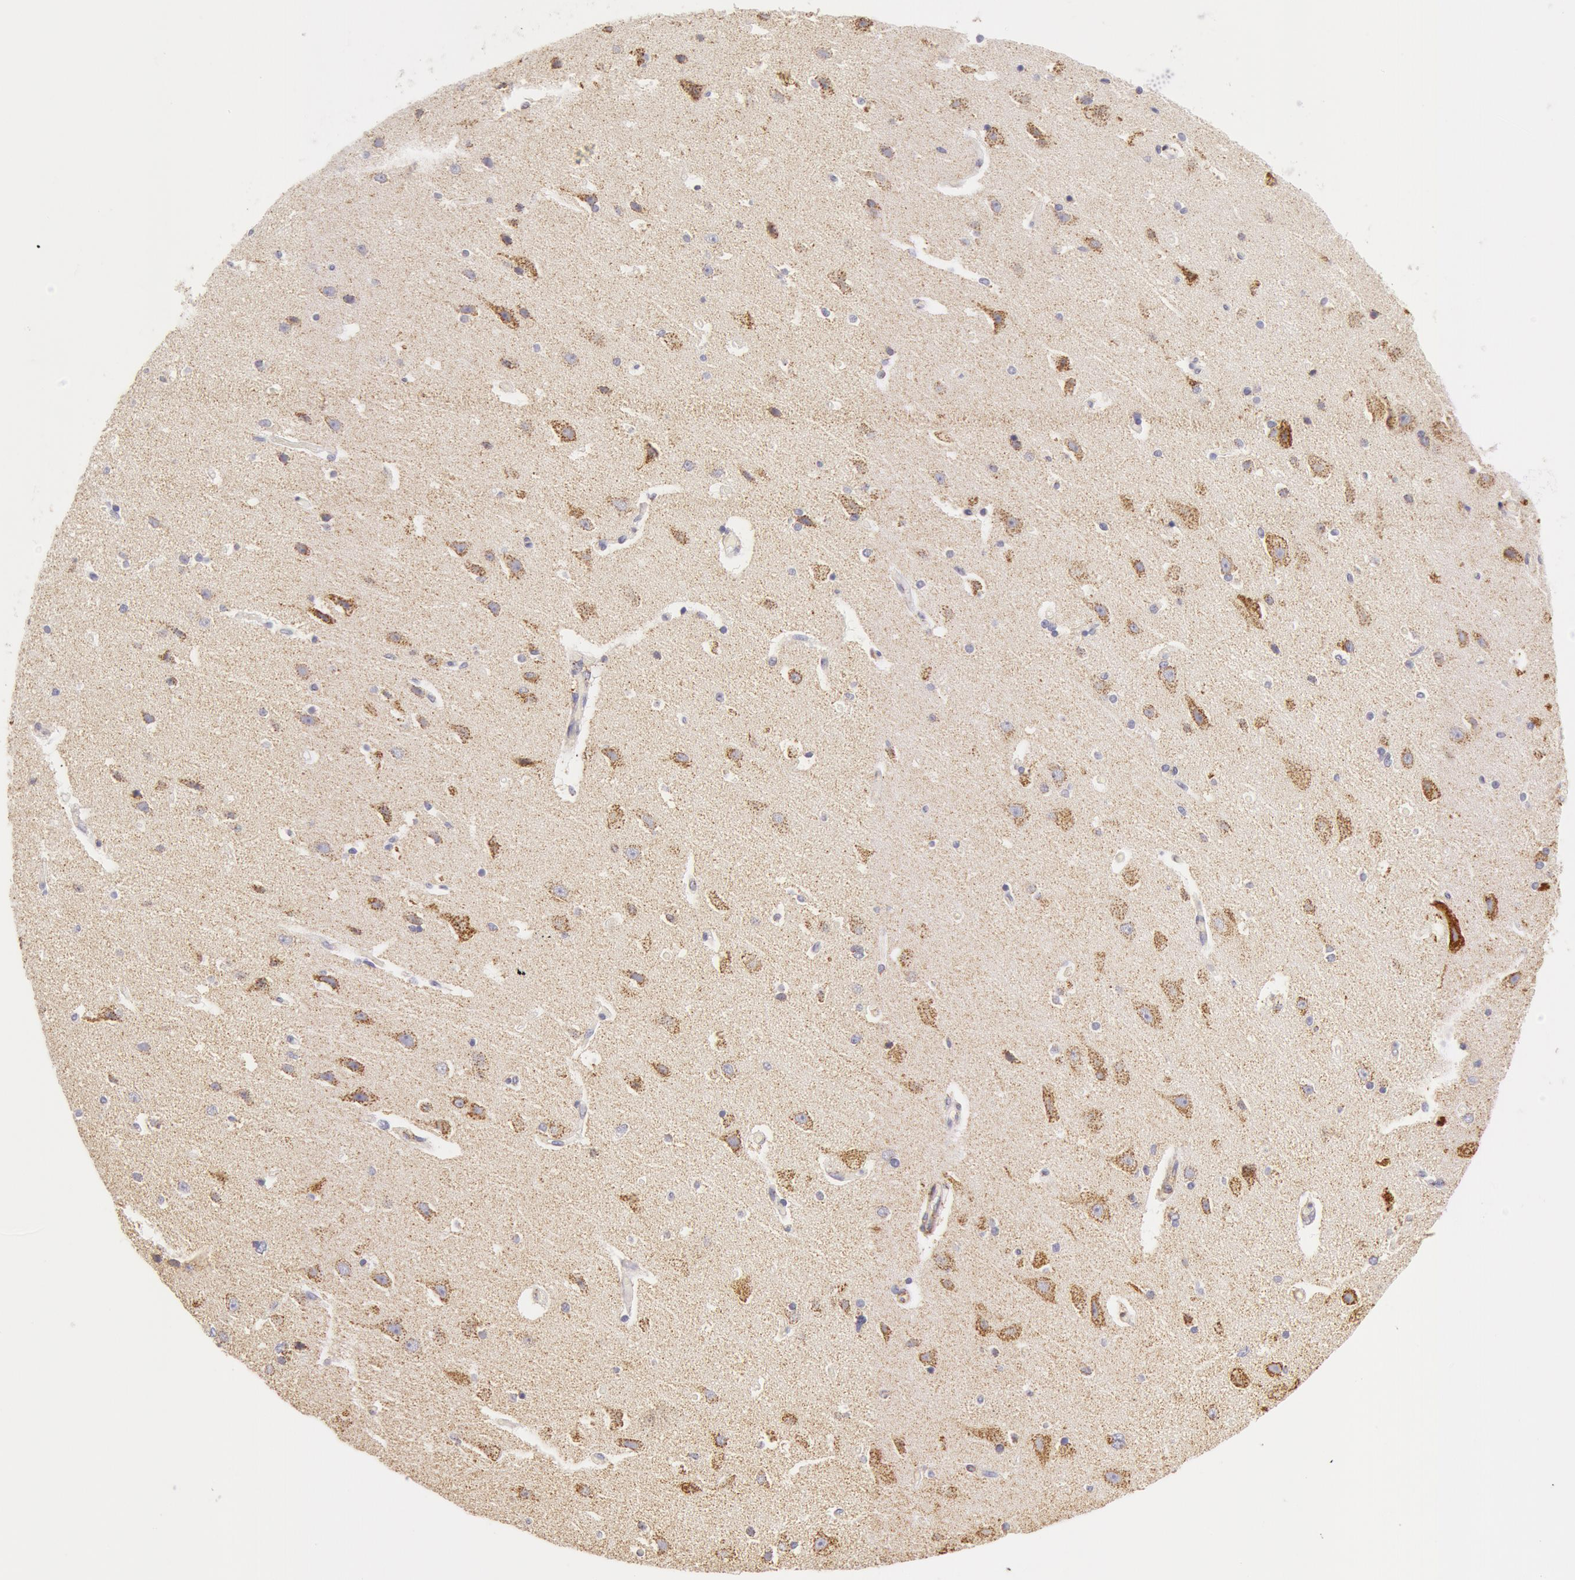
{"staining": {"intensity": "negative", "quantity": "none", "location": "none"}, "tissue": "caudate", "cell_type": "Glial cells", "image_type": "normal", "snomed": [{"axis": "morphology", "description": "Normal tissue, NOS"}, {"axis": "topography", "description": "Lateral ventricle wall"}], "caption": "Immunohistochemical staining of unremarkable caudate reveals no significant expression in glial cells. Nuclei are stained in blue.", "gene": "ATP5F1B", "patient": {"sex": "female", "age": 54}}